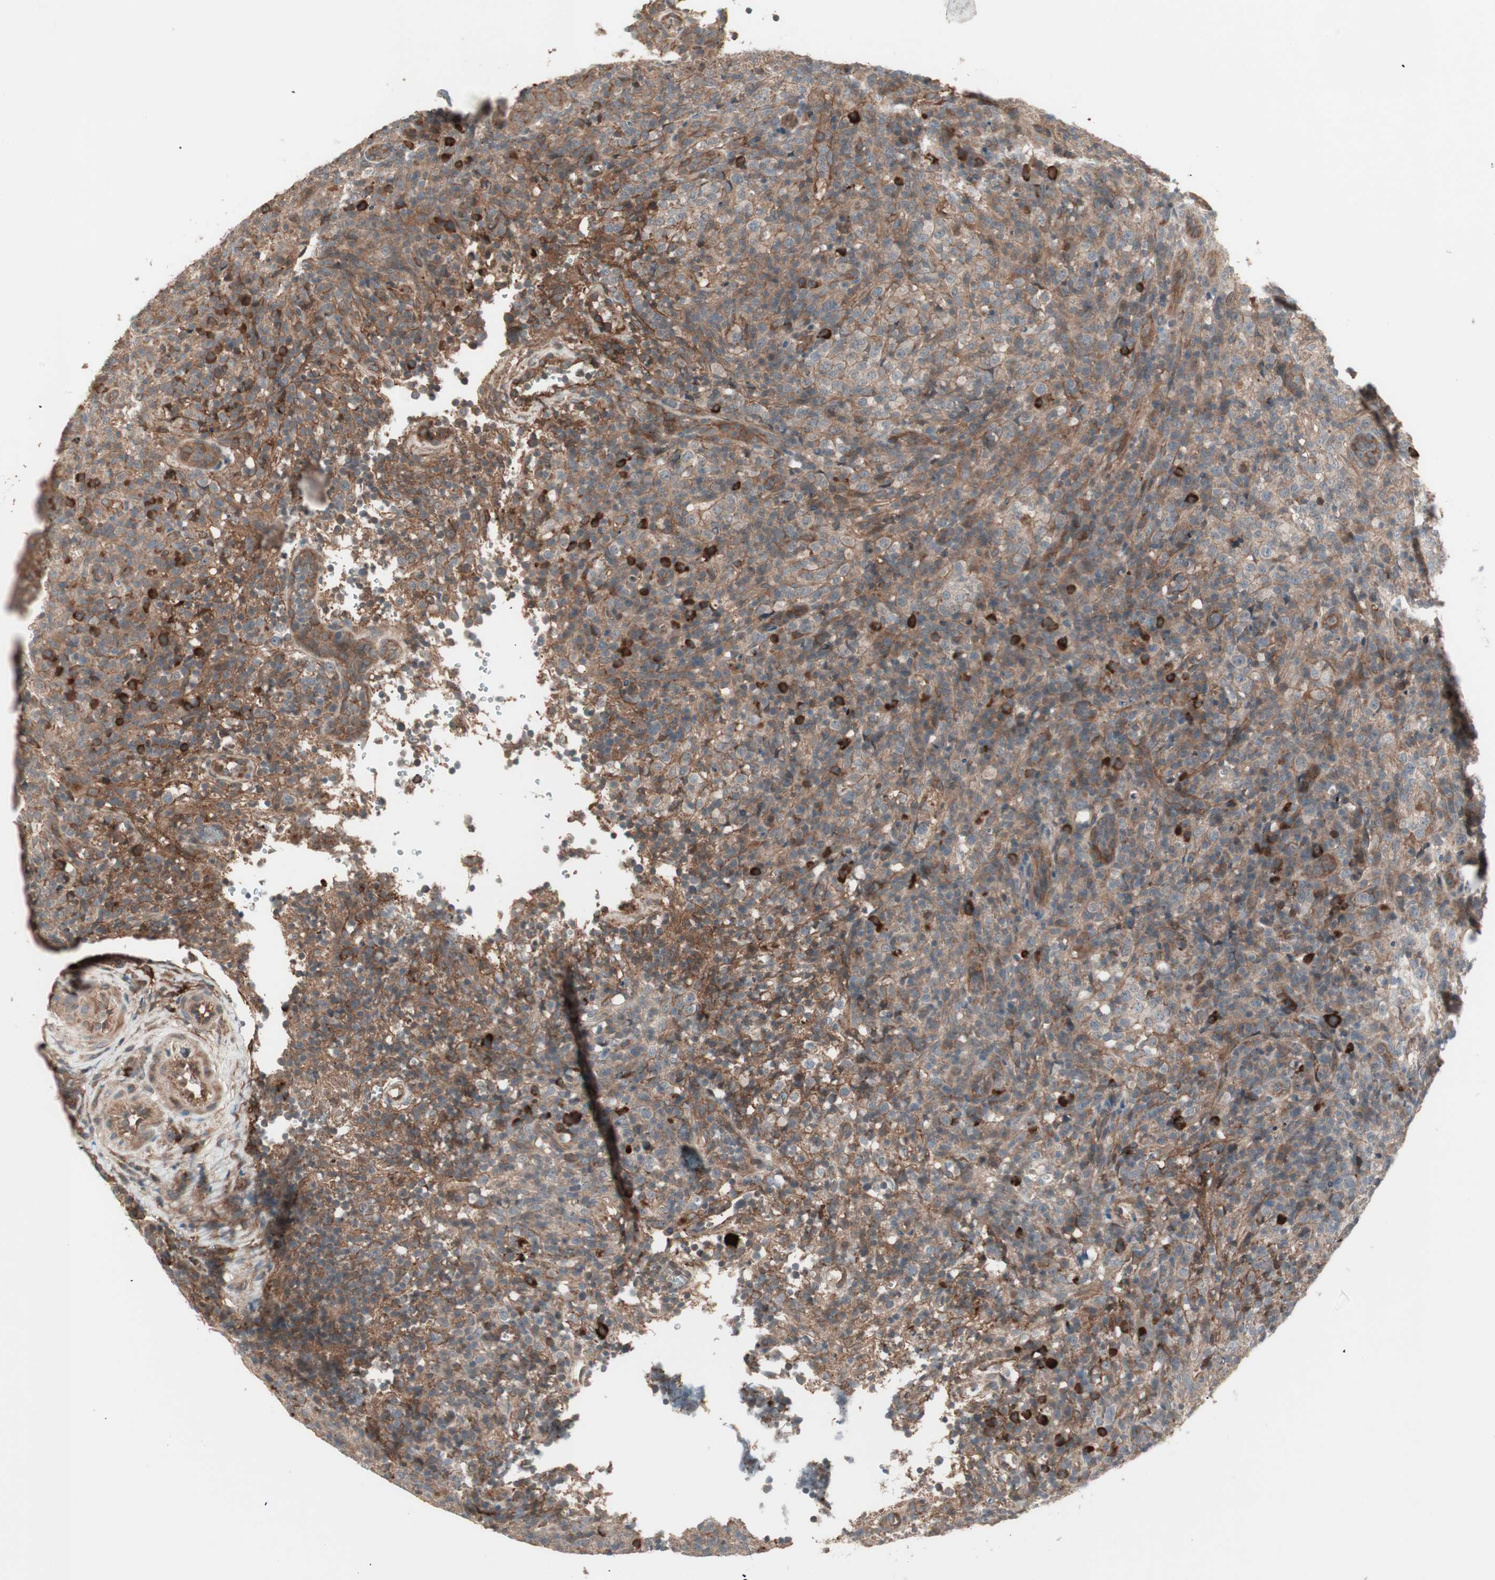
{"staining": {"intensity": "moderate", "quantity": ">75%", "location": "cytoplasmic/membranous"}, "tissue": "lymphoma", "cell_type": "Tumor cells", "image_type": "cancer", "snomed": [{"axis": "morphology", "description": "Malignant lymphoma, non-Hodgkin's type, High grade"}, {"axis": "topography", "description": "Lymph node"}], "caption": "This histopathology image shows IHC staining of lymphoma, with medium moderate cytoplasmic/membranous positivity in approximately >75% of tumor cells.", "gene": "TFPI", "patient": {"sex": "female", "age": 76}}